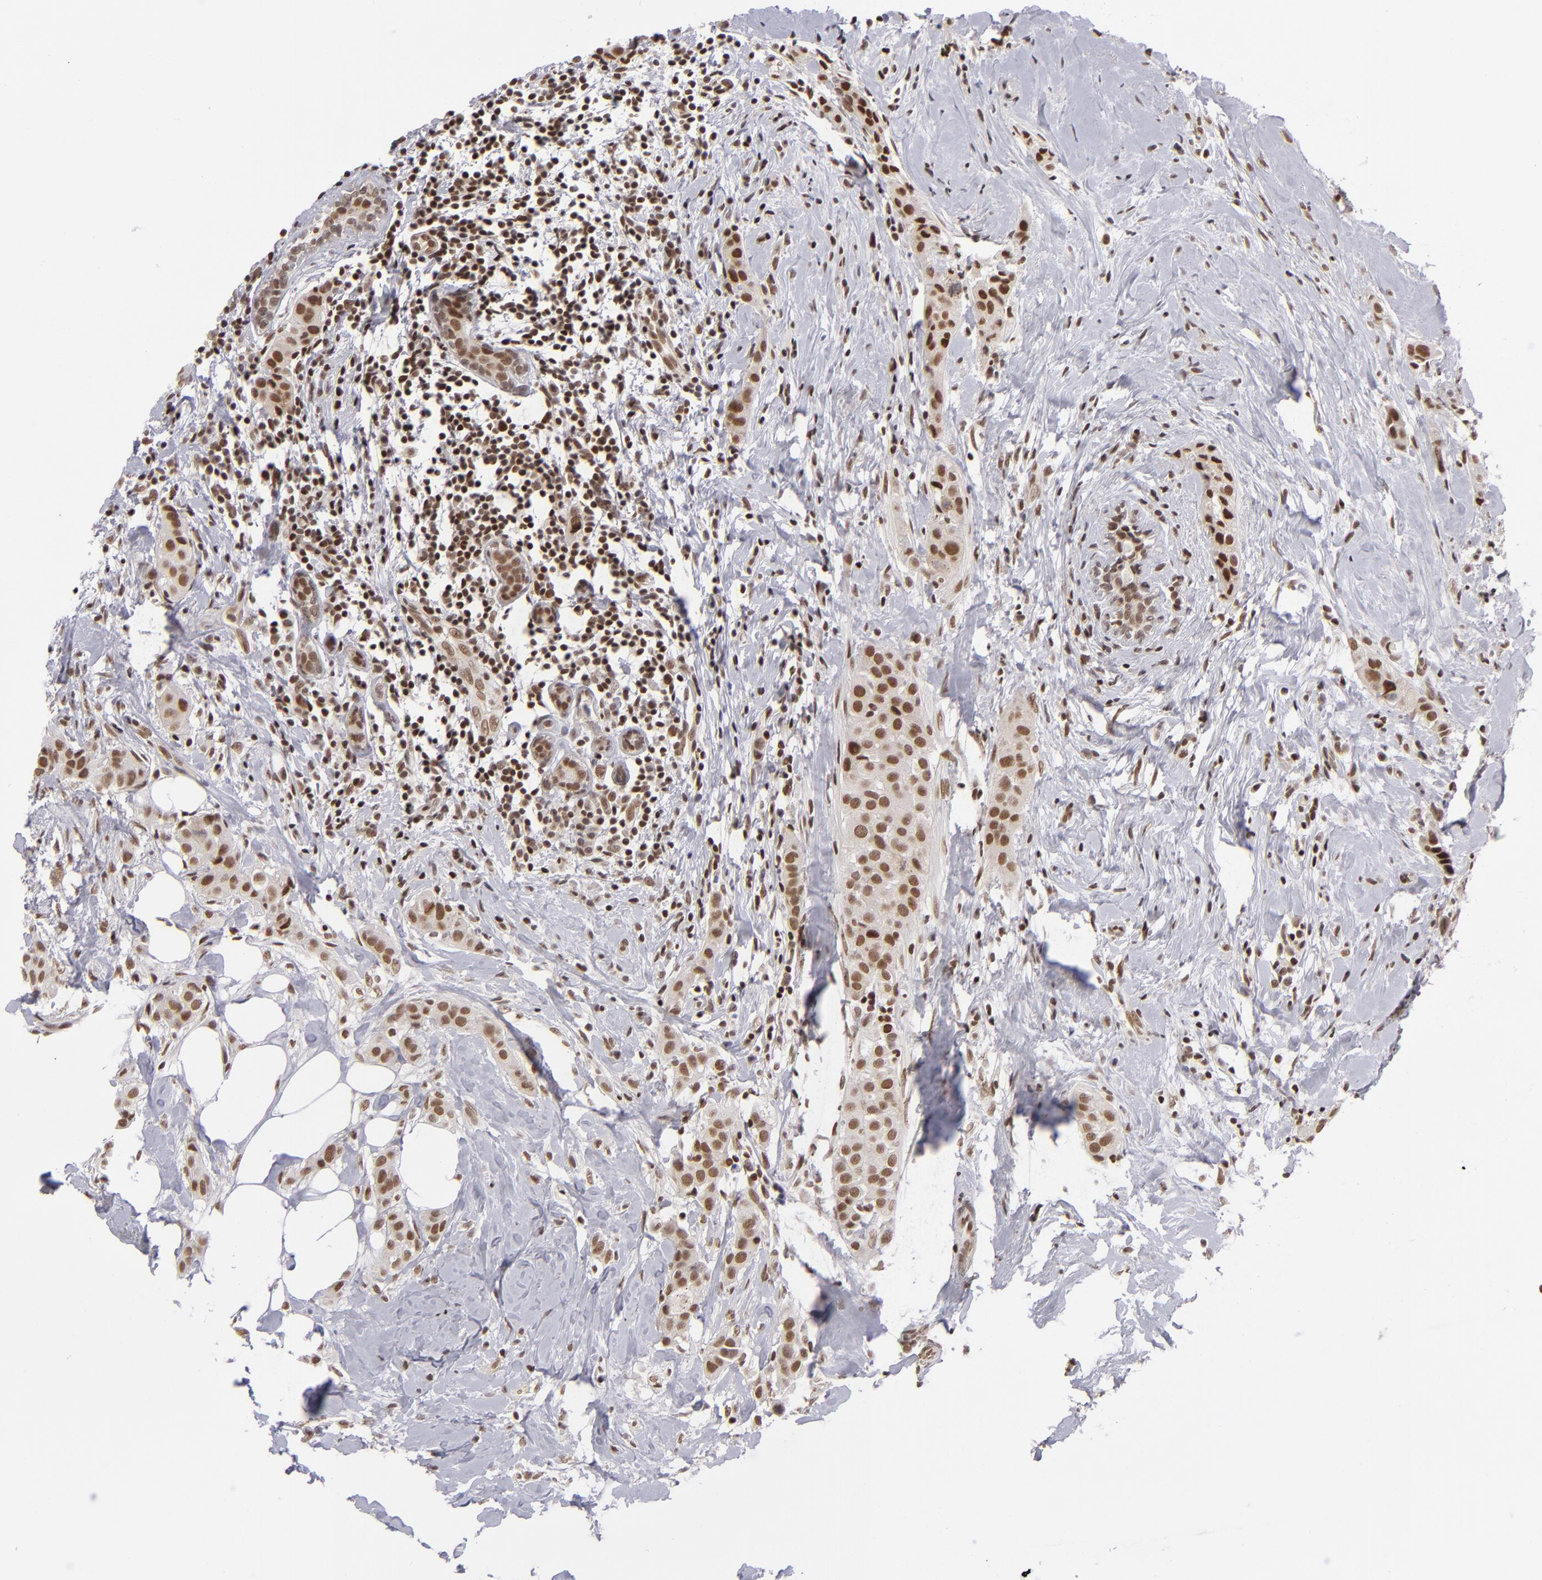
{"staining": {"intensity": "moderate", "quantity": ">75%", "location": "nuclear"}, "tissue": "breast cancer", "cell_type": "Tumor cells", "image_type": "cancer", "snomed": [{"axis": "morphology", "description": "Duct carcinoma"}, {"axis": "topography", "description": "Breast"}], "caption": "Intraductal carcinoma (breast) stained with a brown dye demonstrates moderate nuclear positive staining in approximately >75% of tumor cells.", "gene": "MLLT3", "patient": {"sex": "female", "age": 45}}